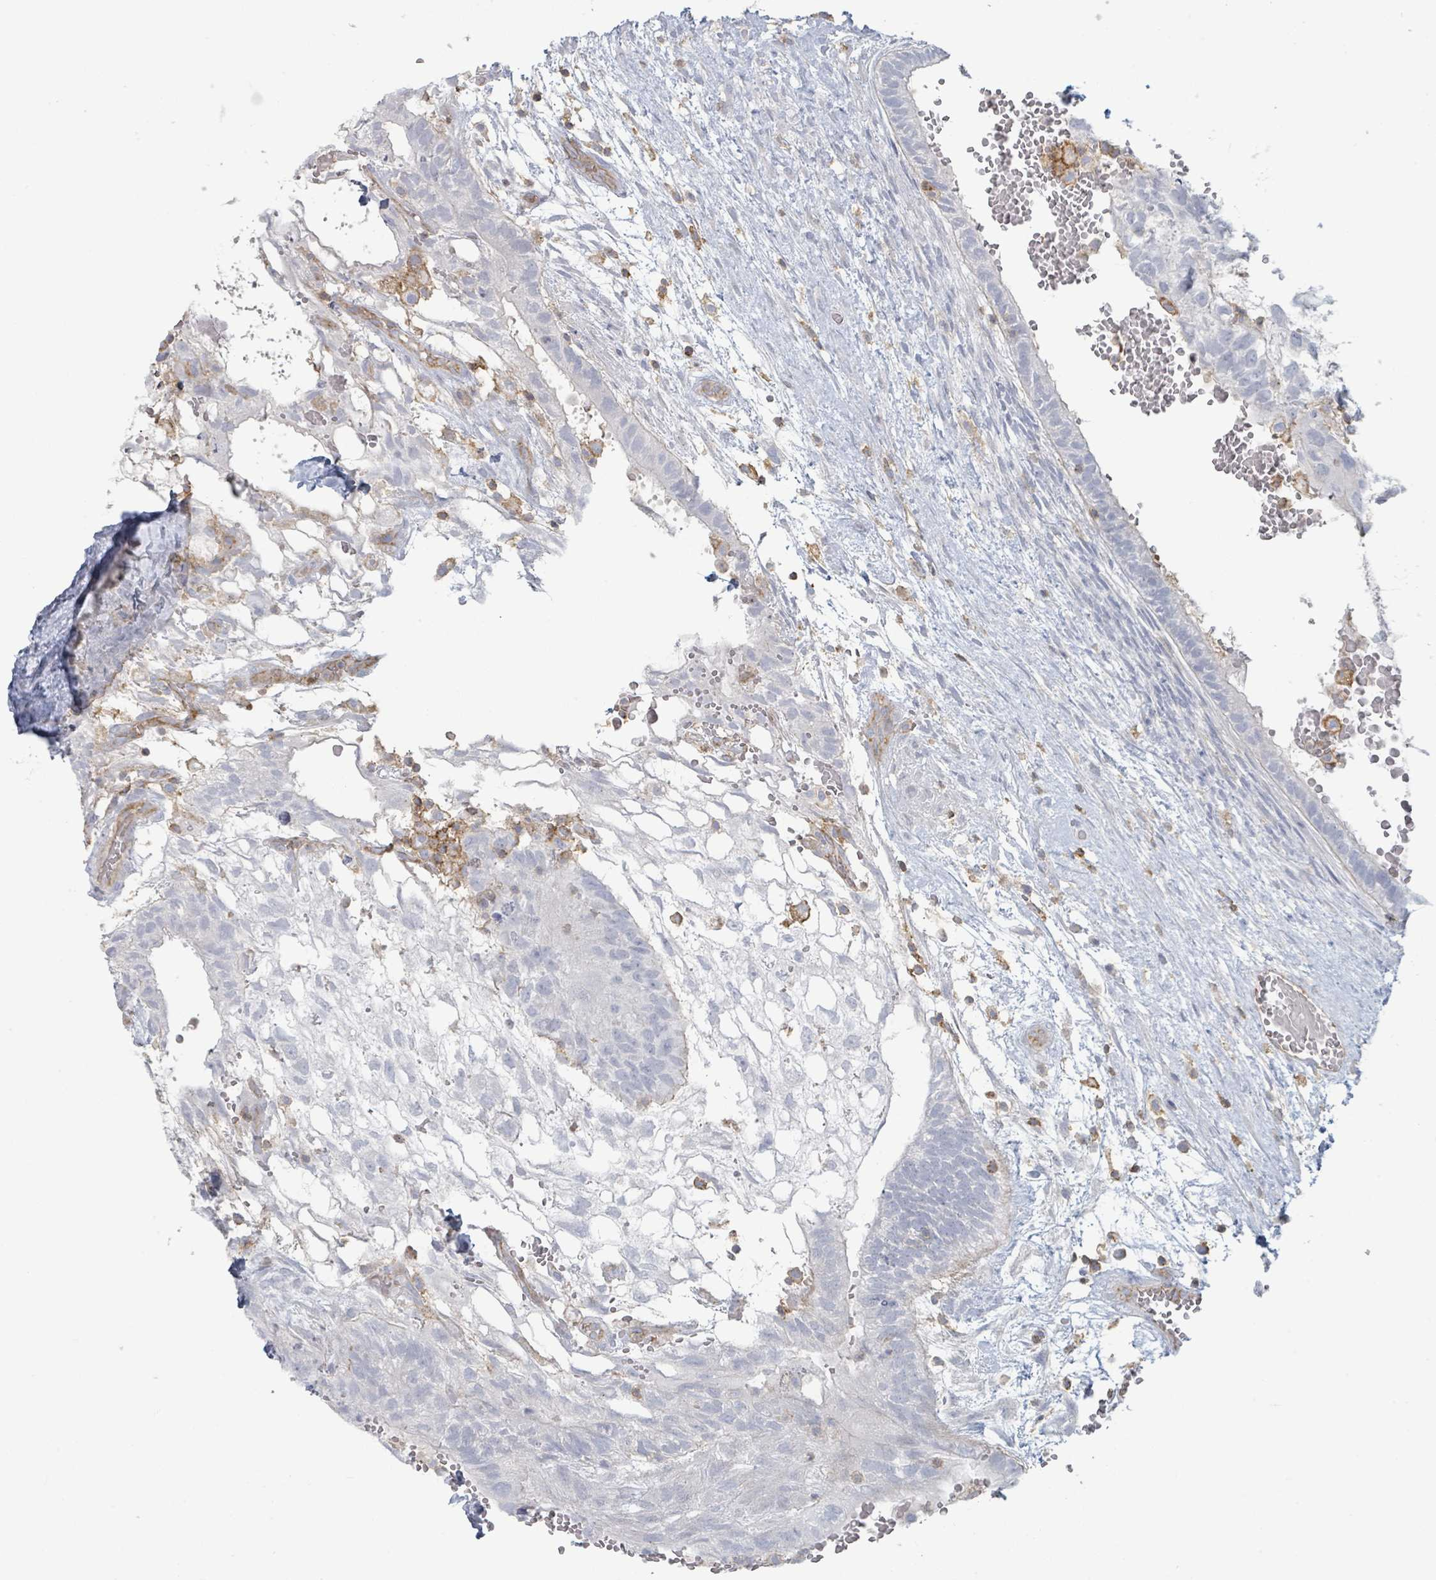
{"staining": {"intensity": "weak", "quantity": "<25%", "location": "cytoplasmic/membranous"}, "tissue": "testis cancer", "cell_type": "Tumor cells", "image_type": "cancer", "snomed": [{"axis": "morphology", "description": "Normal tissue, NOS"}, {"axis": "morphology", "description": "Carcinoma, Embryonal, NOS"}, {"axis": "topography", "description": "Testis"}], "caption": "Tumor cells show no significant staining in embryonal carcinoma (testis). (DAB (3,3'-diaminobenzidine) immunohistochemistry (IHC) with hematoxylin counter stain).", "gene": "TNFRSF14", "patient": {"sex": "male", "age": 32}}